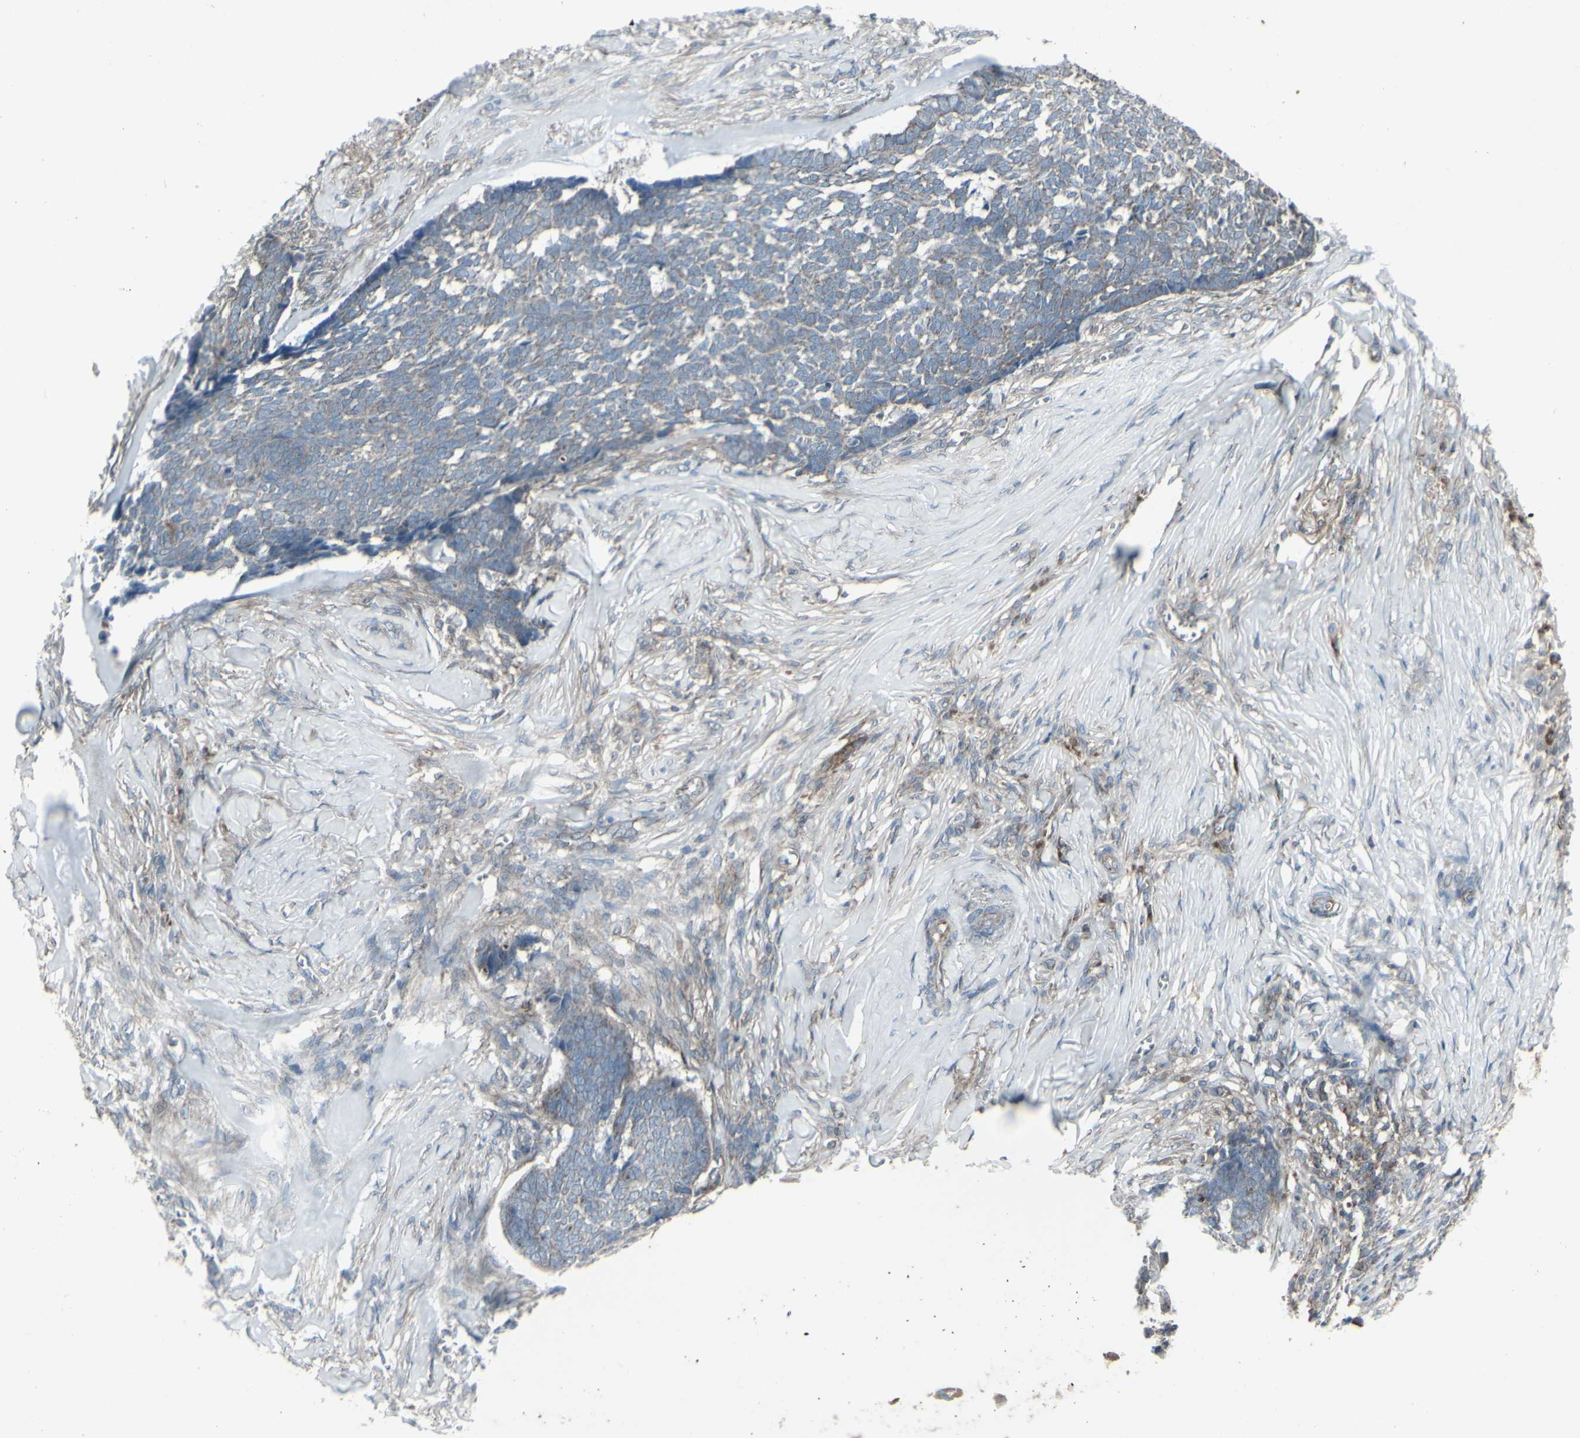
{"staining": {"intensity": "negative", "quantity": "none", "location": "none"}, "tissue": "skin cancer", "cell_type": "Tumor cells", "image_type": "cancer", "snomed": [{"axis": "morphology", "description": "Basal cell carcinoma"}, {"axis": "topography", "description": "Skin"}], "caption": "The photomicrograph shows no significant positivity in tumor cells of skin cancer.", "gene": "SHC1", "patient": {"sex": "male", "age": 84}}